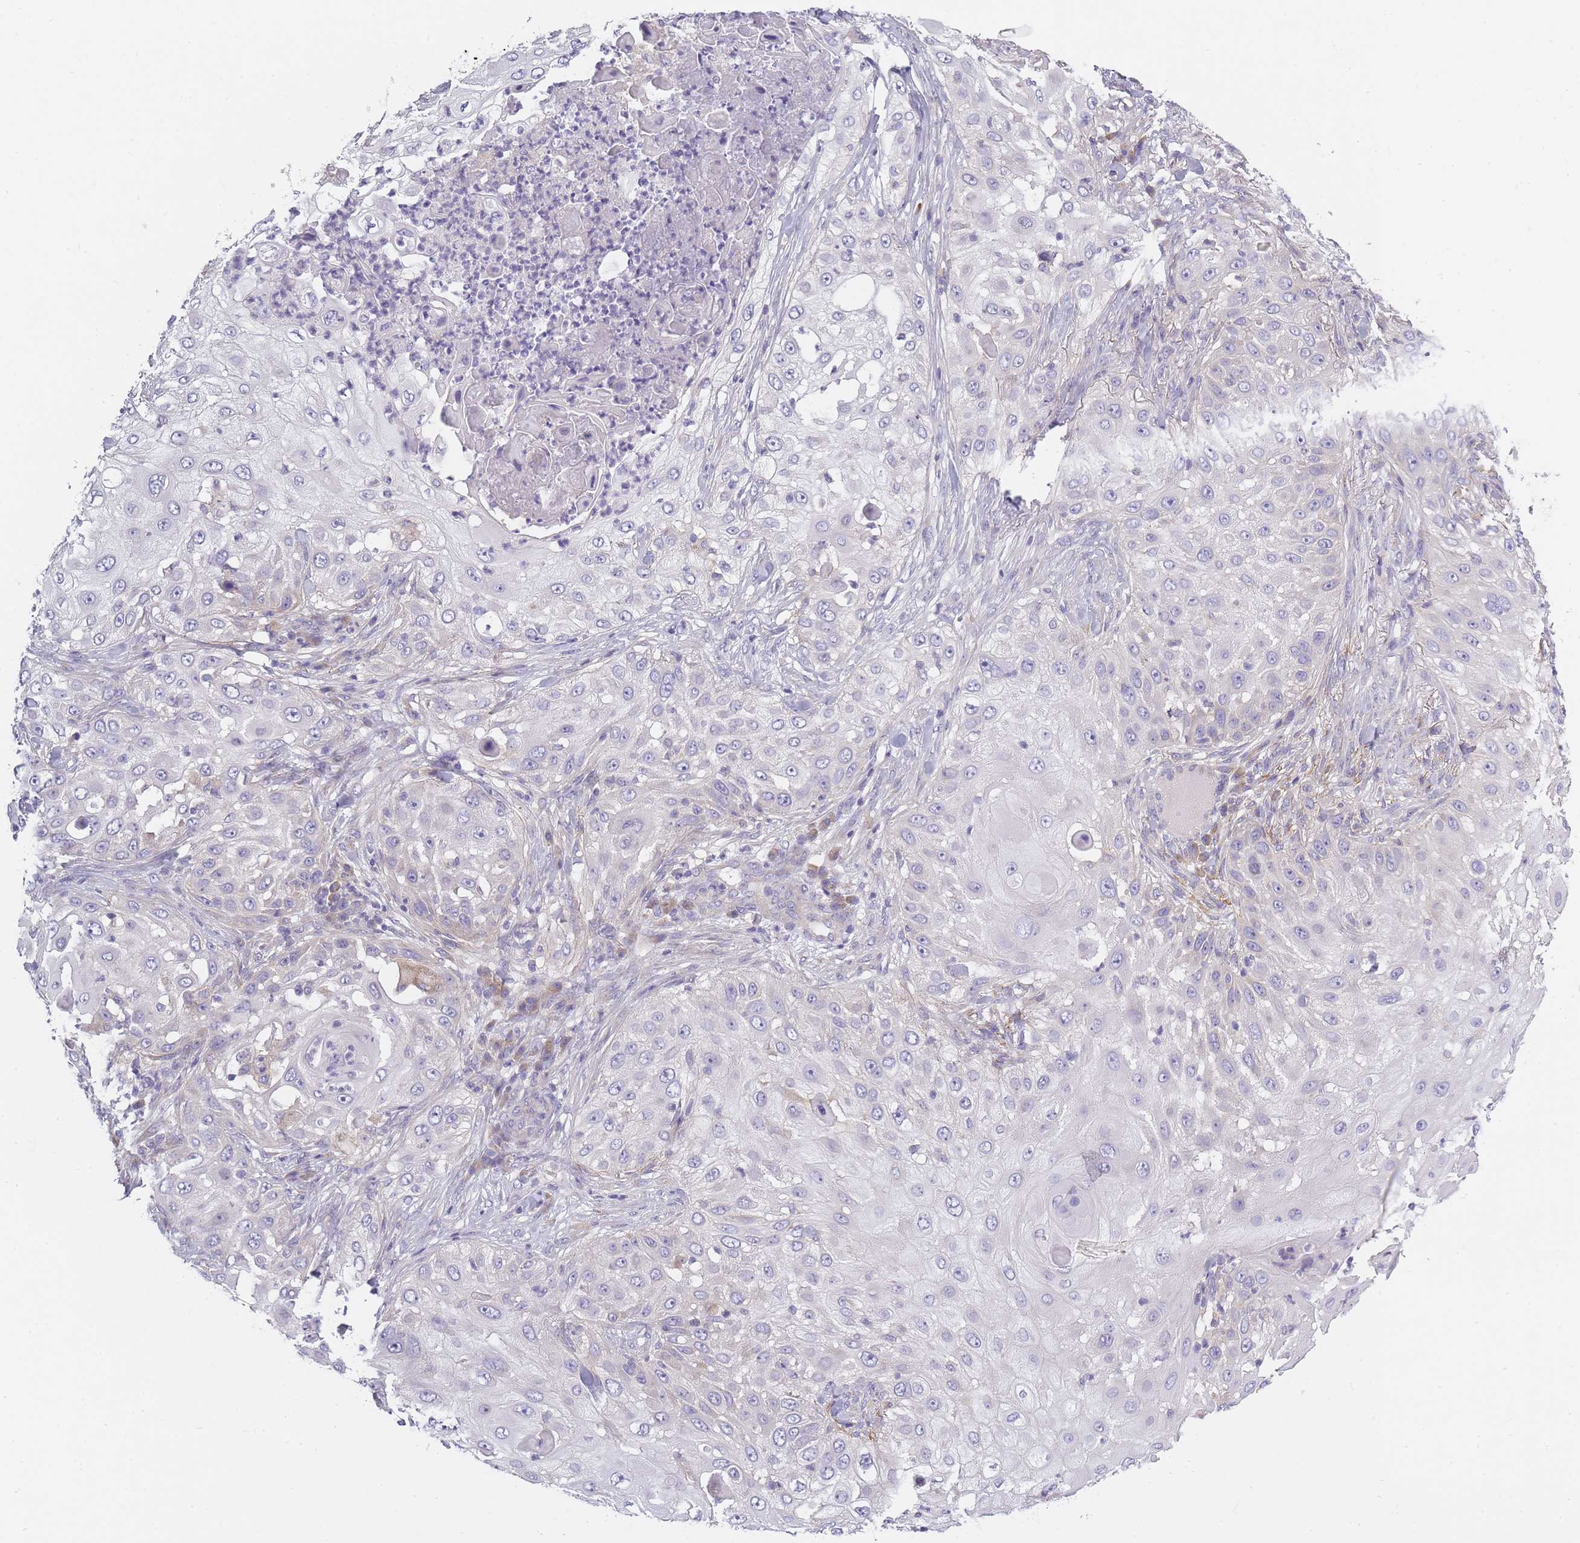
{"staining": {"intensity": "negative", "quantity": "none", "location": "none"}, "tissue": "skin cancer", "cell_type": "Tumor cells", "image_type": "cancer", "snomed": [{"axis": "morphology", "description": "Squamous cell carcinoma, NOS"}, {"axis": "topography", "description": "Skin"}], "caption": "A micrograph of skin cancer stained for a protein exhibits no brown staining in tumor cells.", "gene": "AP3M2", "patient": {"sex": "female", "age": 44}}